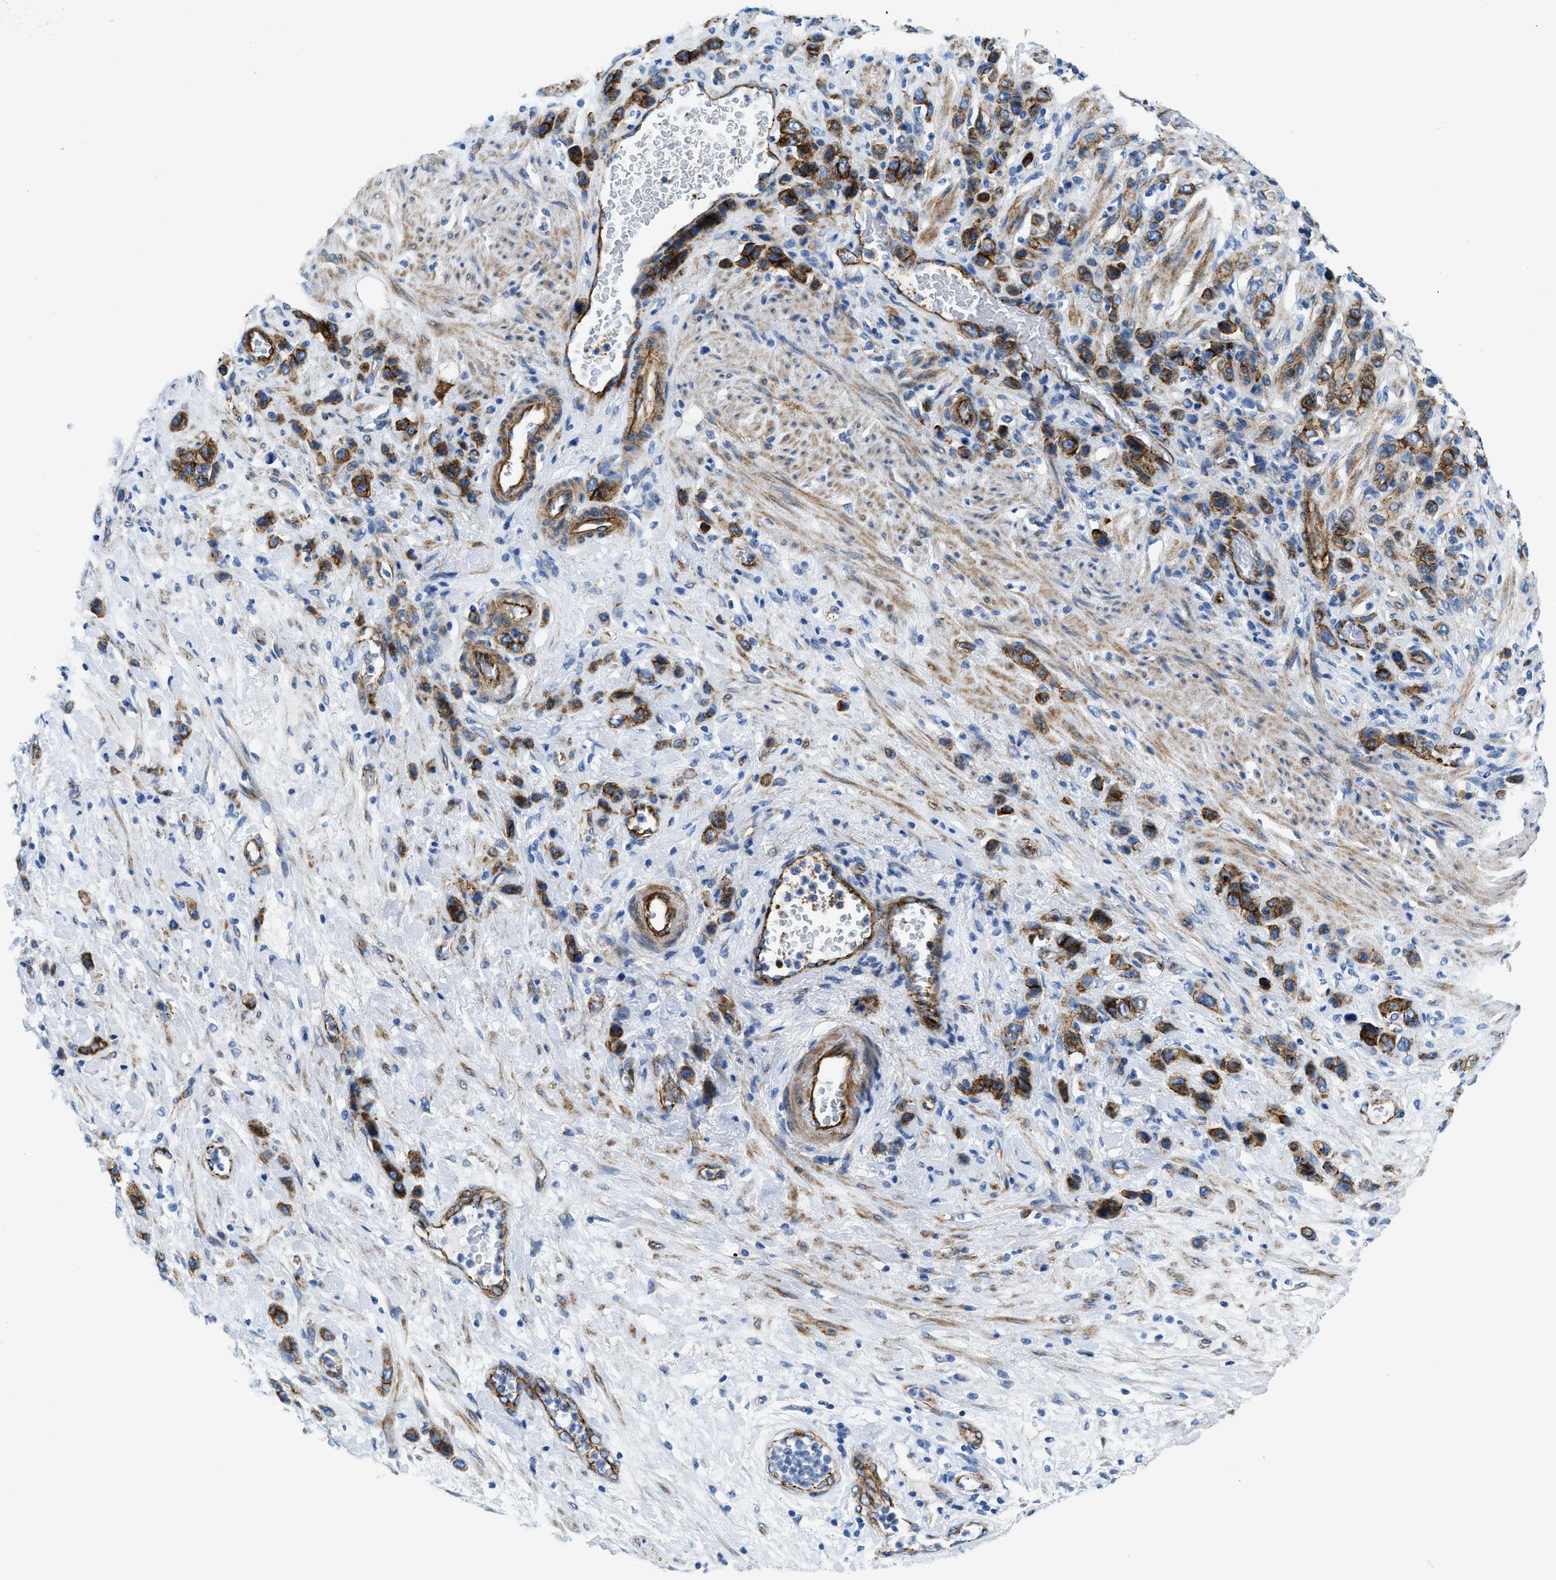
{"staining": {"intensity": "moderate", "quantity": ">75%", "location": "cytoplasmic/membranous"}, "tissue": "stomach cancer", "cell_type": "Tumor cells", "image_type": "cancer", "snomed": [{"axis": "morphology", "description": "Adenocarcinoma, NOS"}, {"axis": "morphology", "description": "Adenocarcinoma, High grade"}, {"axis": "topography", "description": "Stomach, upper"}, {"axis": "topography", "description": "Stomach, lower"}], "caption": "Stomach high-grade adenocarcinoma tissue exhibits moderate cytoplasmic/membranous staining in approximately >75% of tumor cells", "gene": "CUTA", "patient": {"sex": "female", "age": 65}}